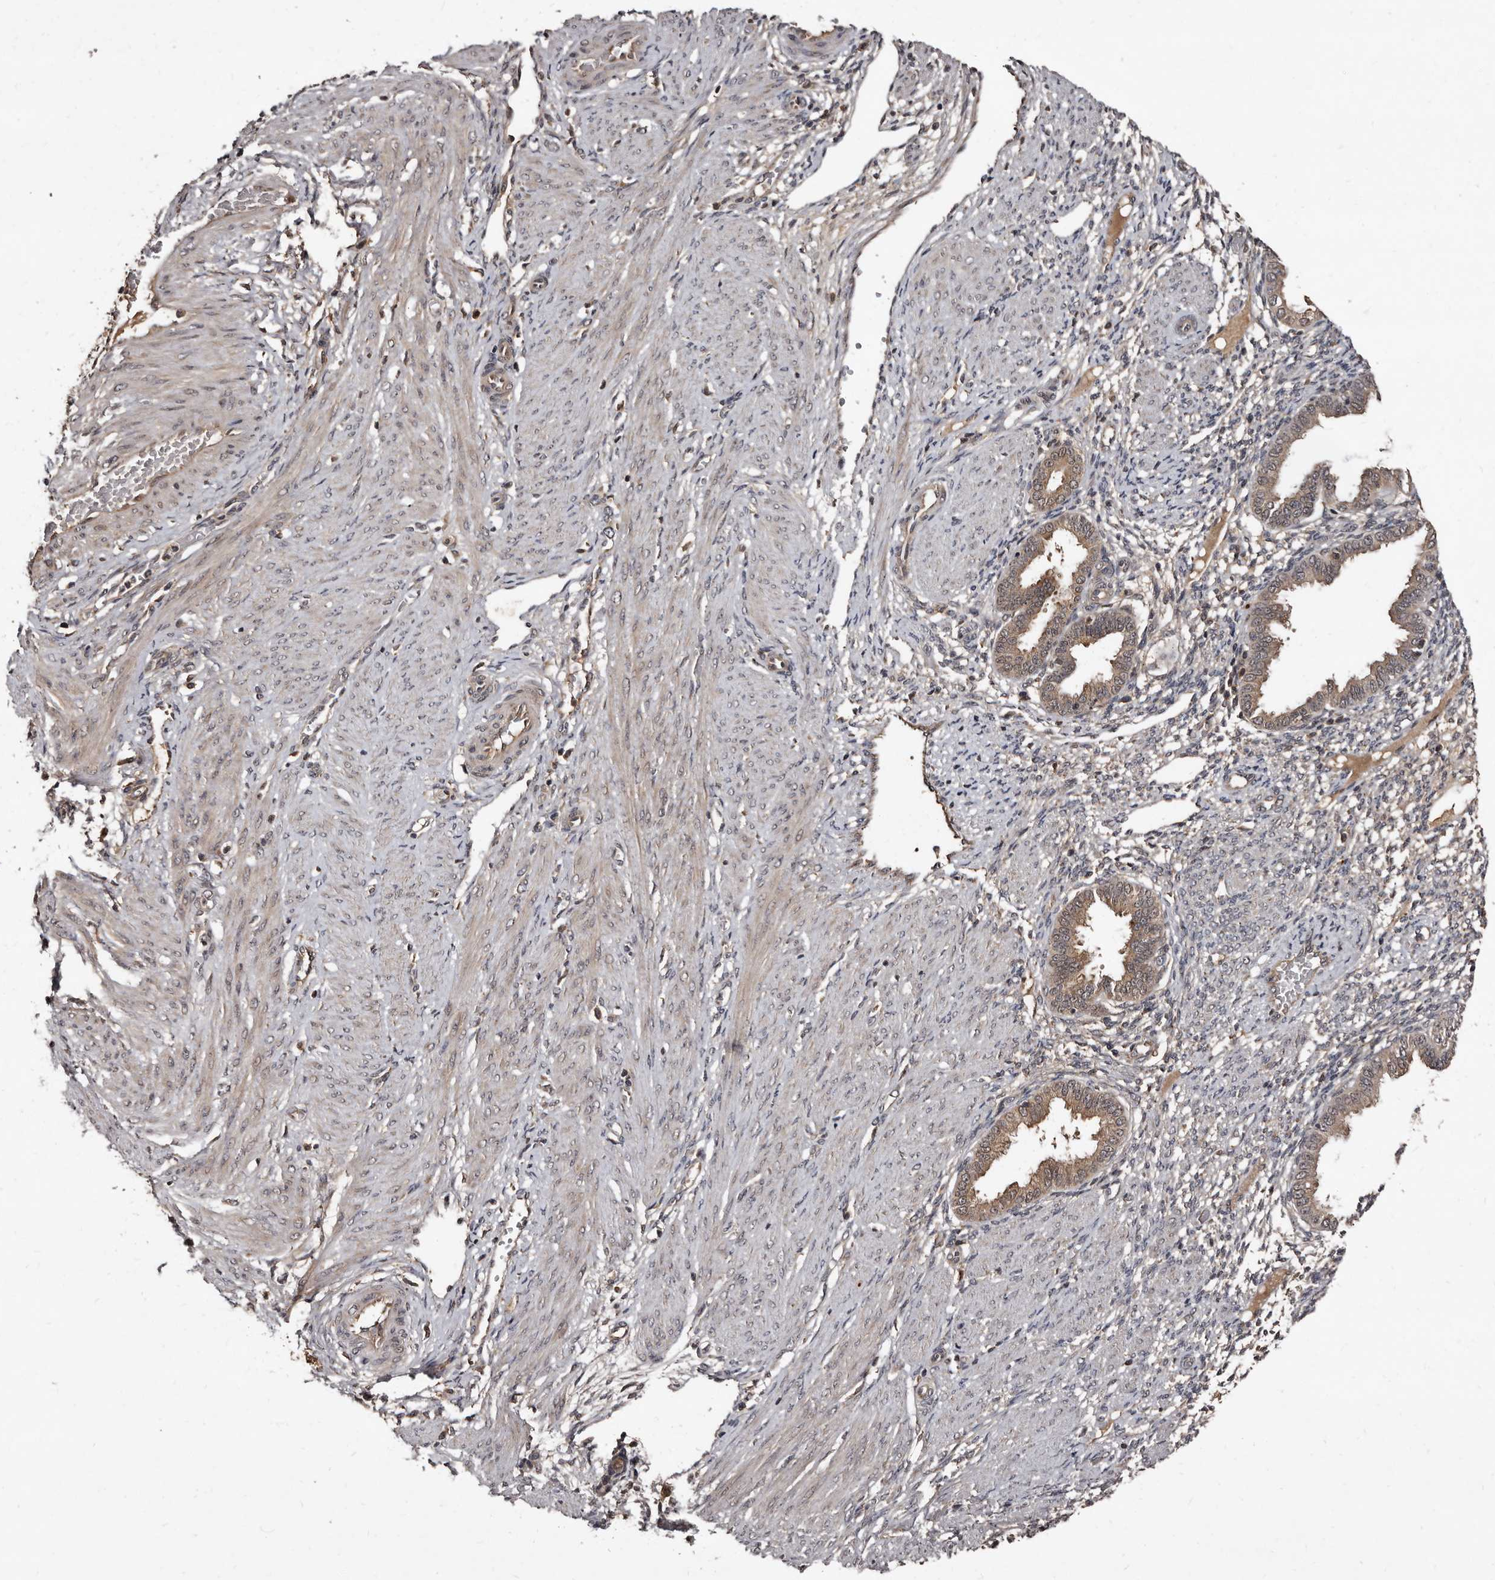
{"staining": {"intensity": "weak", "quantity": "<25%", "location": "cytoplasmic/membranous"}, "tissue": "endometrium", "cell_type": "Cells in endometrial stroma", "image_type": "normal", "snomed": [{"axis": "morphology", "description": "Normal tissue, NOS"}, {"axis": "topography", "description": "Endometrium"}], "caption": "This photomicrograph is of normal endometrium stained with immunohistochemistry to label a protein in brown with the nuclei are counter-stained blue. There is no staining in cells in endometrial stroma. (Immunohistochemistry (ihc), brightfield microscopy, high magnification).", "gene": "PMVK", "patient": {"sex": "female", "age": 33}}